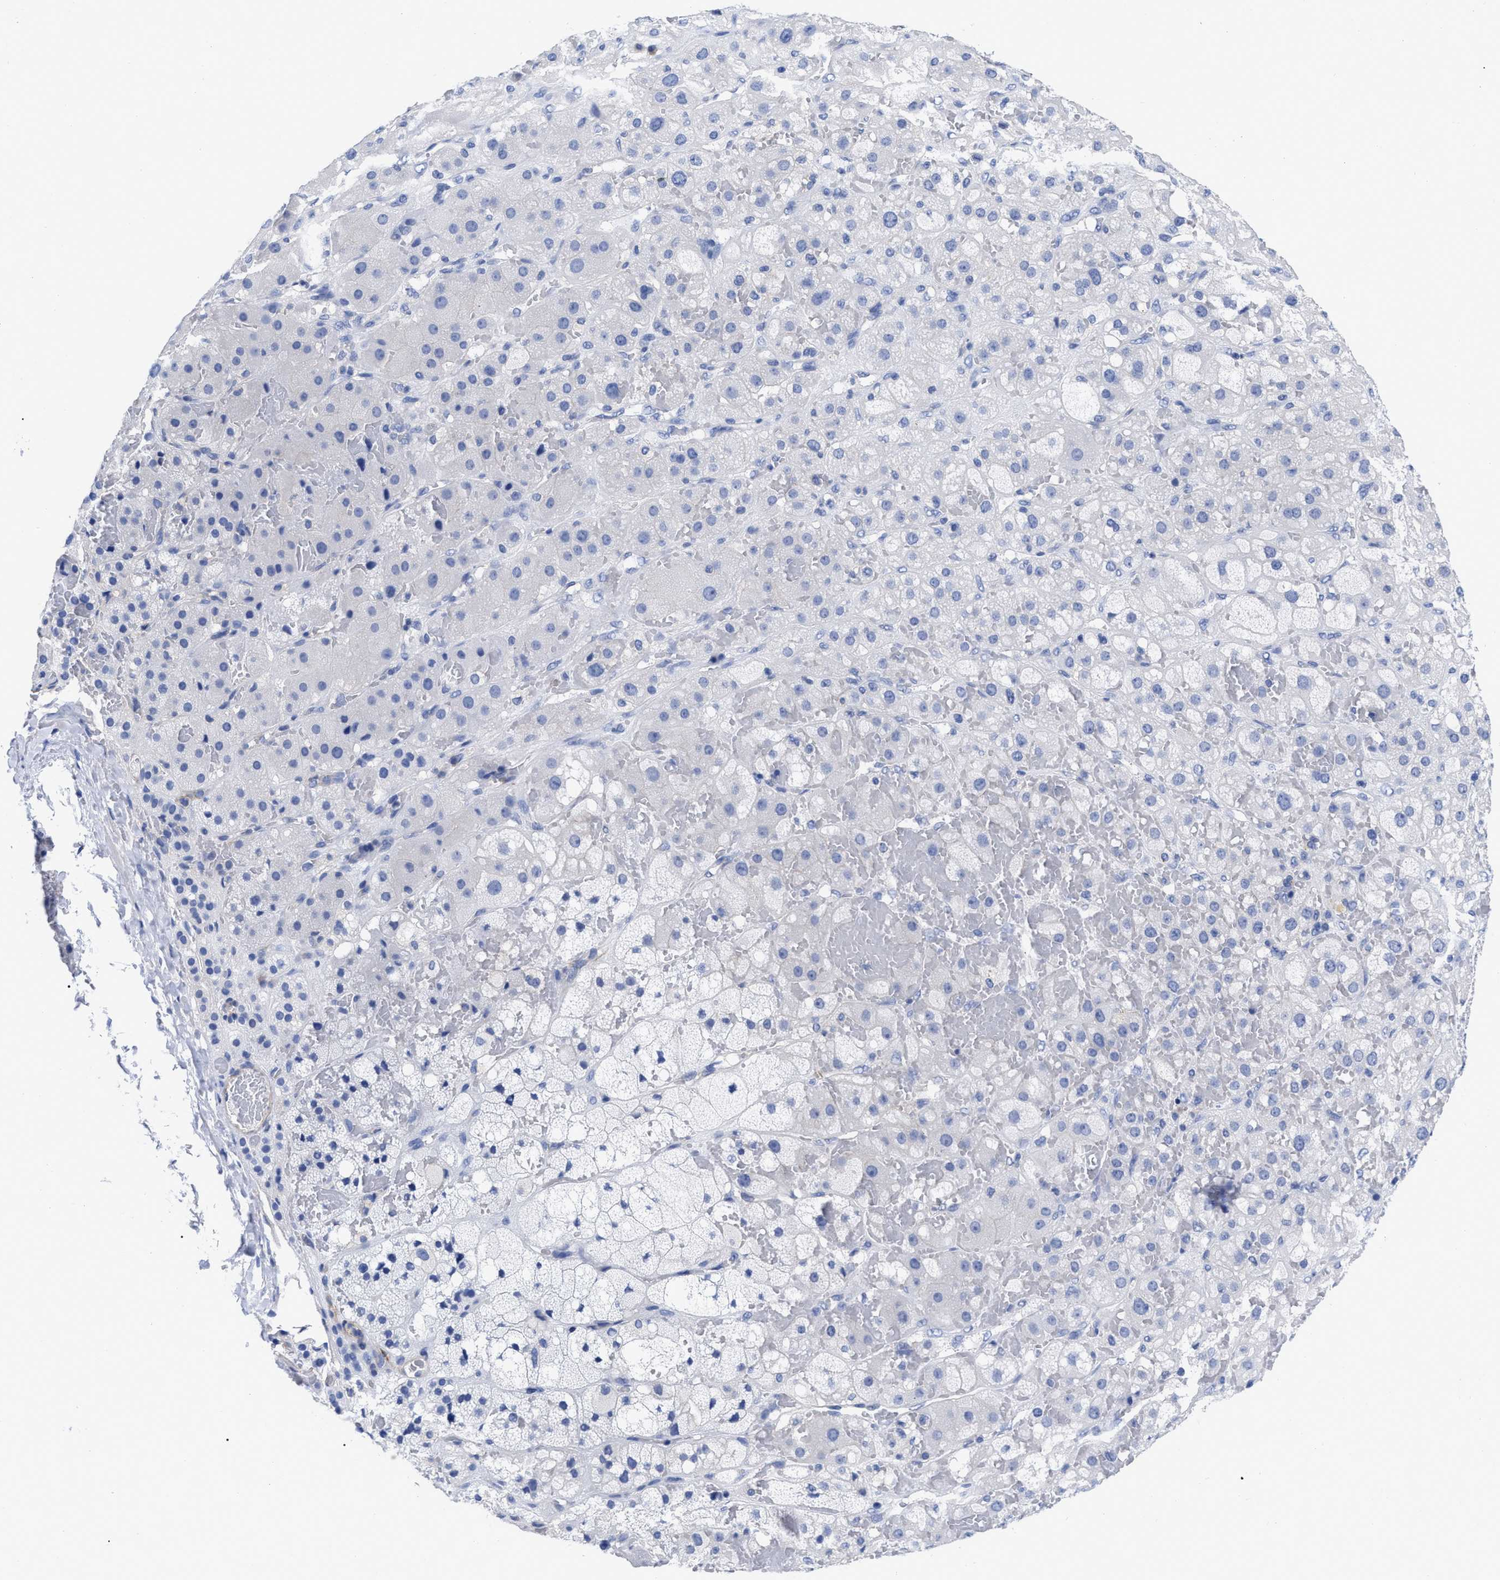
{"staining": {"intensity": "negative", "quantity": "none", "location": "none"}, "tissue": "adrenal gland", "cell_type": "Glandular cells", "image_type": "normal", "snomed": [{"axis": "morphology", "description": "Normal tissue, NOS"}, {"axis": "topography", "description": "Adrenal gland"}], "caption": "Immunohistochemistry micrograph of normal adrenal gland: human adrenal gland stained with DAB (3,3'-diaminobenzidine) demonstrates no significant protein expression in glandular cells.", "gene": "IRAG2", "patient": {"sex": "female", "age": 47}}